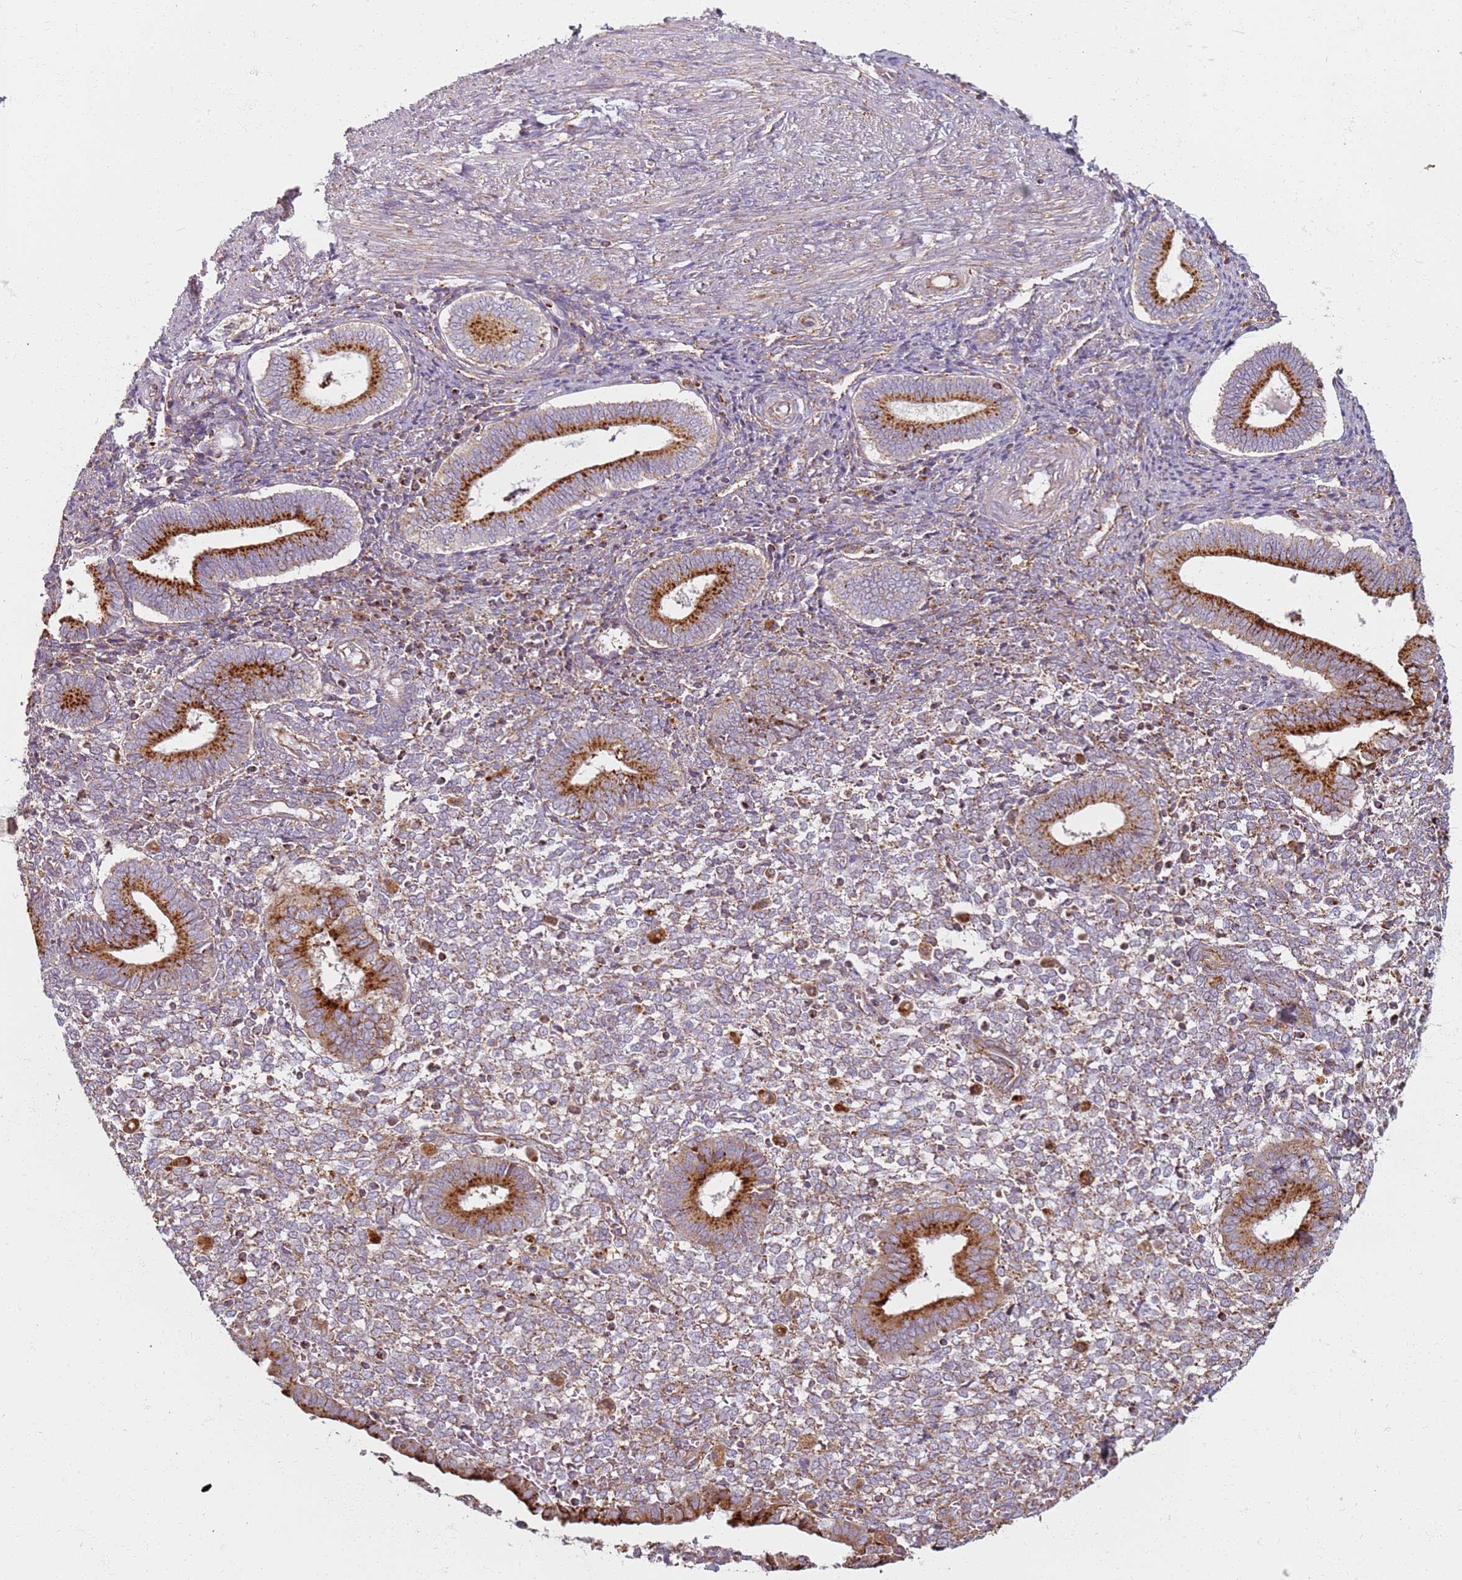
{"staining": {"intensity": "moderate", "quantity": "25%-75%", "location": "cytoplasmic/membranous"}, "tissue": "endometrium", "cell_type": "Cells in endometrial stroma", "image_type": "normal", "snomed": [{"axis": "morphology", "description": "Normal tissue, NOS"}, {"axis": "topography", "description": "Other"}, {"axis": "topography", "description": "Endometrium"}], "caption": "The immunohistochemical stain labels moderate cytoplasmic/membranous staining in cells in endometrial stroma of unremarkable endometrium. (Stains: DAB (3,3'-diaminobenzidine) in brown, nuclei in blue, Microscopy: brightfield microscopy at high magnification).", "gene": "PROKR2", "patient": {"sex": "female", "age": 44}}